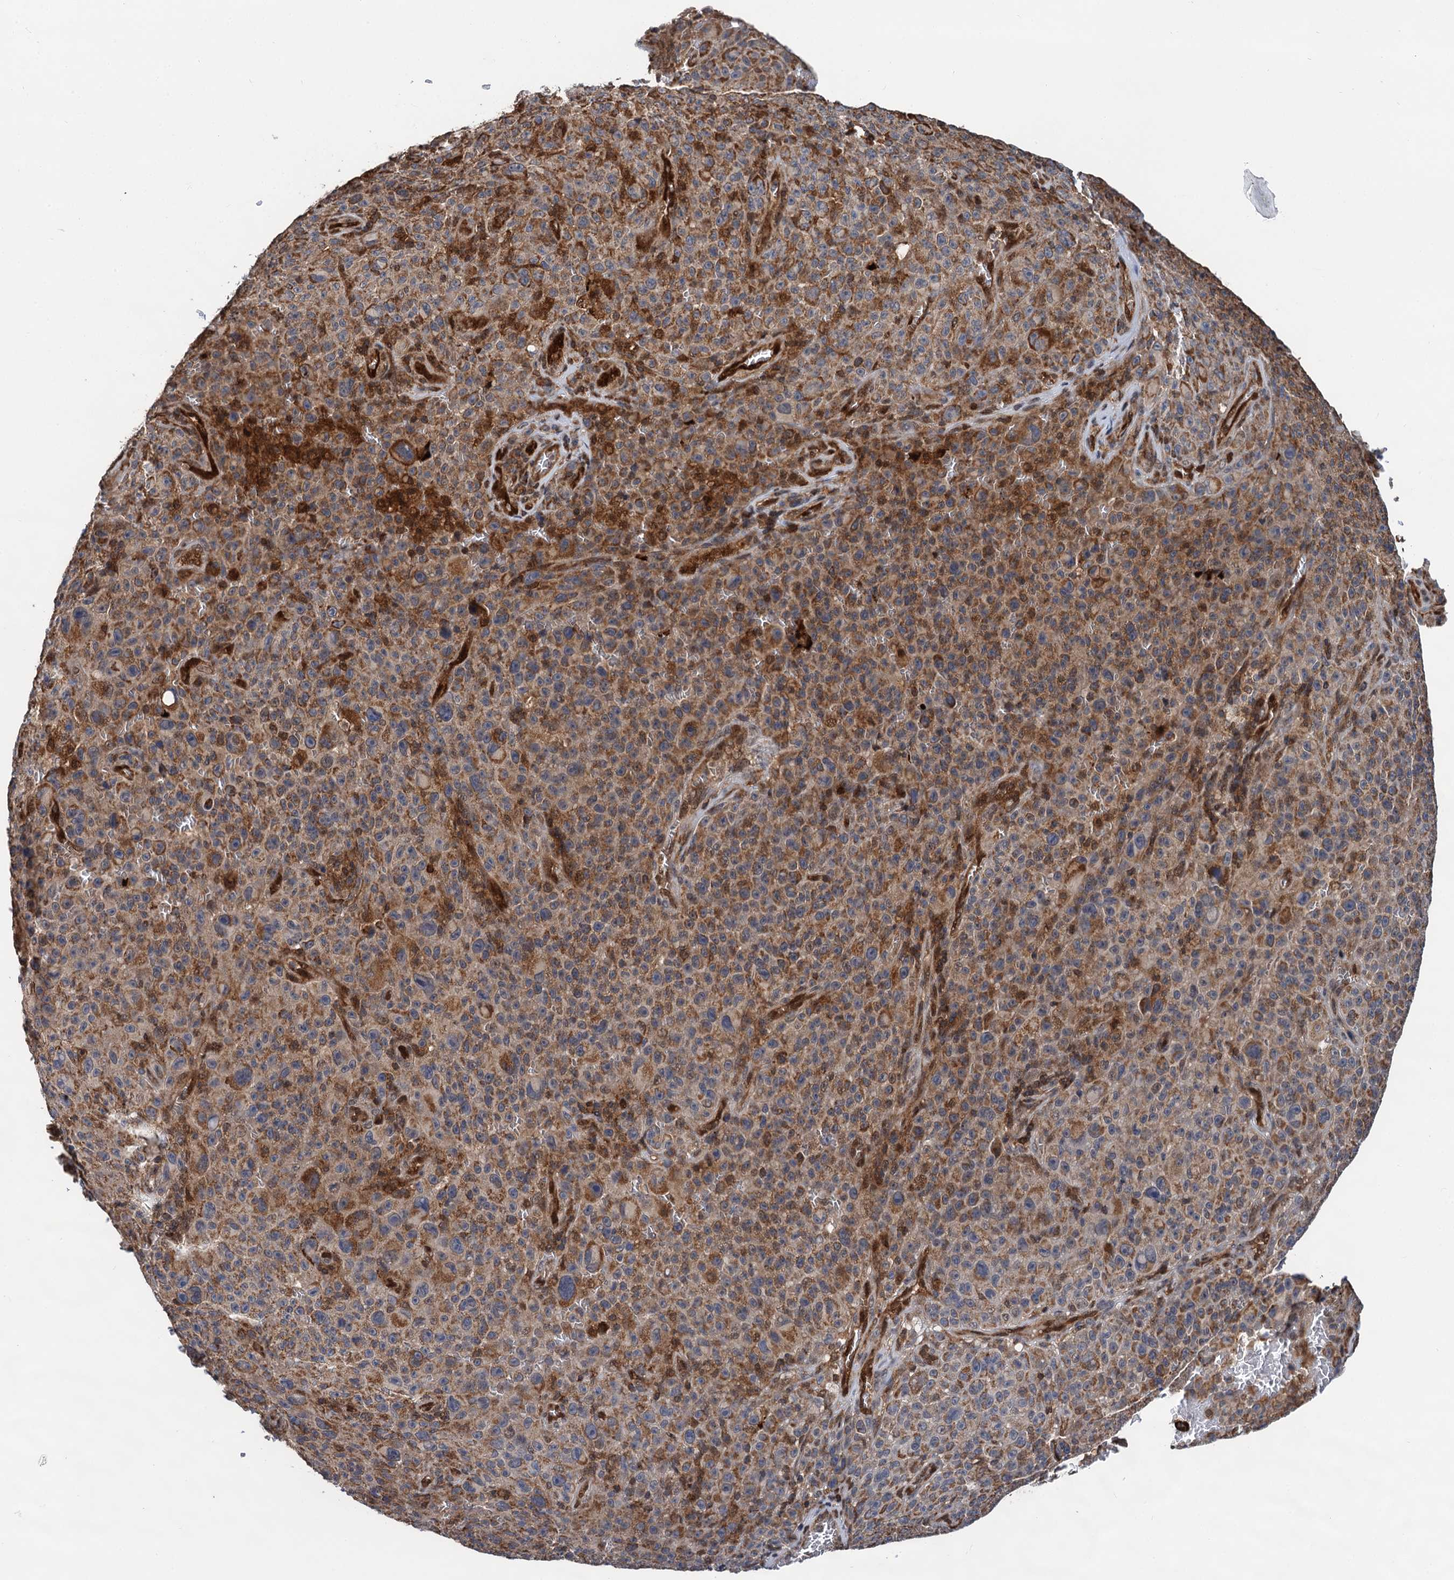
{"staining": {"intensity": "moderate", "quantity": ">75%", "location": "cytoplasmic/membranous"}, "tissue": "melanoma", "cell_type": "Tumor cells", "image_type": "cancer", "snomed": [{"axis": "morphology", "description": "Malignant melanoma, NOS"}, {"axis": "topography", "description": "Skin"}], "caption": "Melanoma stained with a brown dye shows moderate cytoplasmic/membranous positive expression in approximately >75% of tumor cells.", "gene": "CMPK2", "patient": {"sex": "female", "age": 82}}